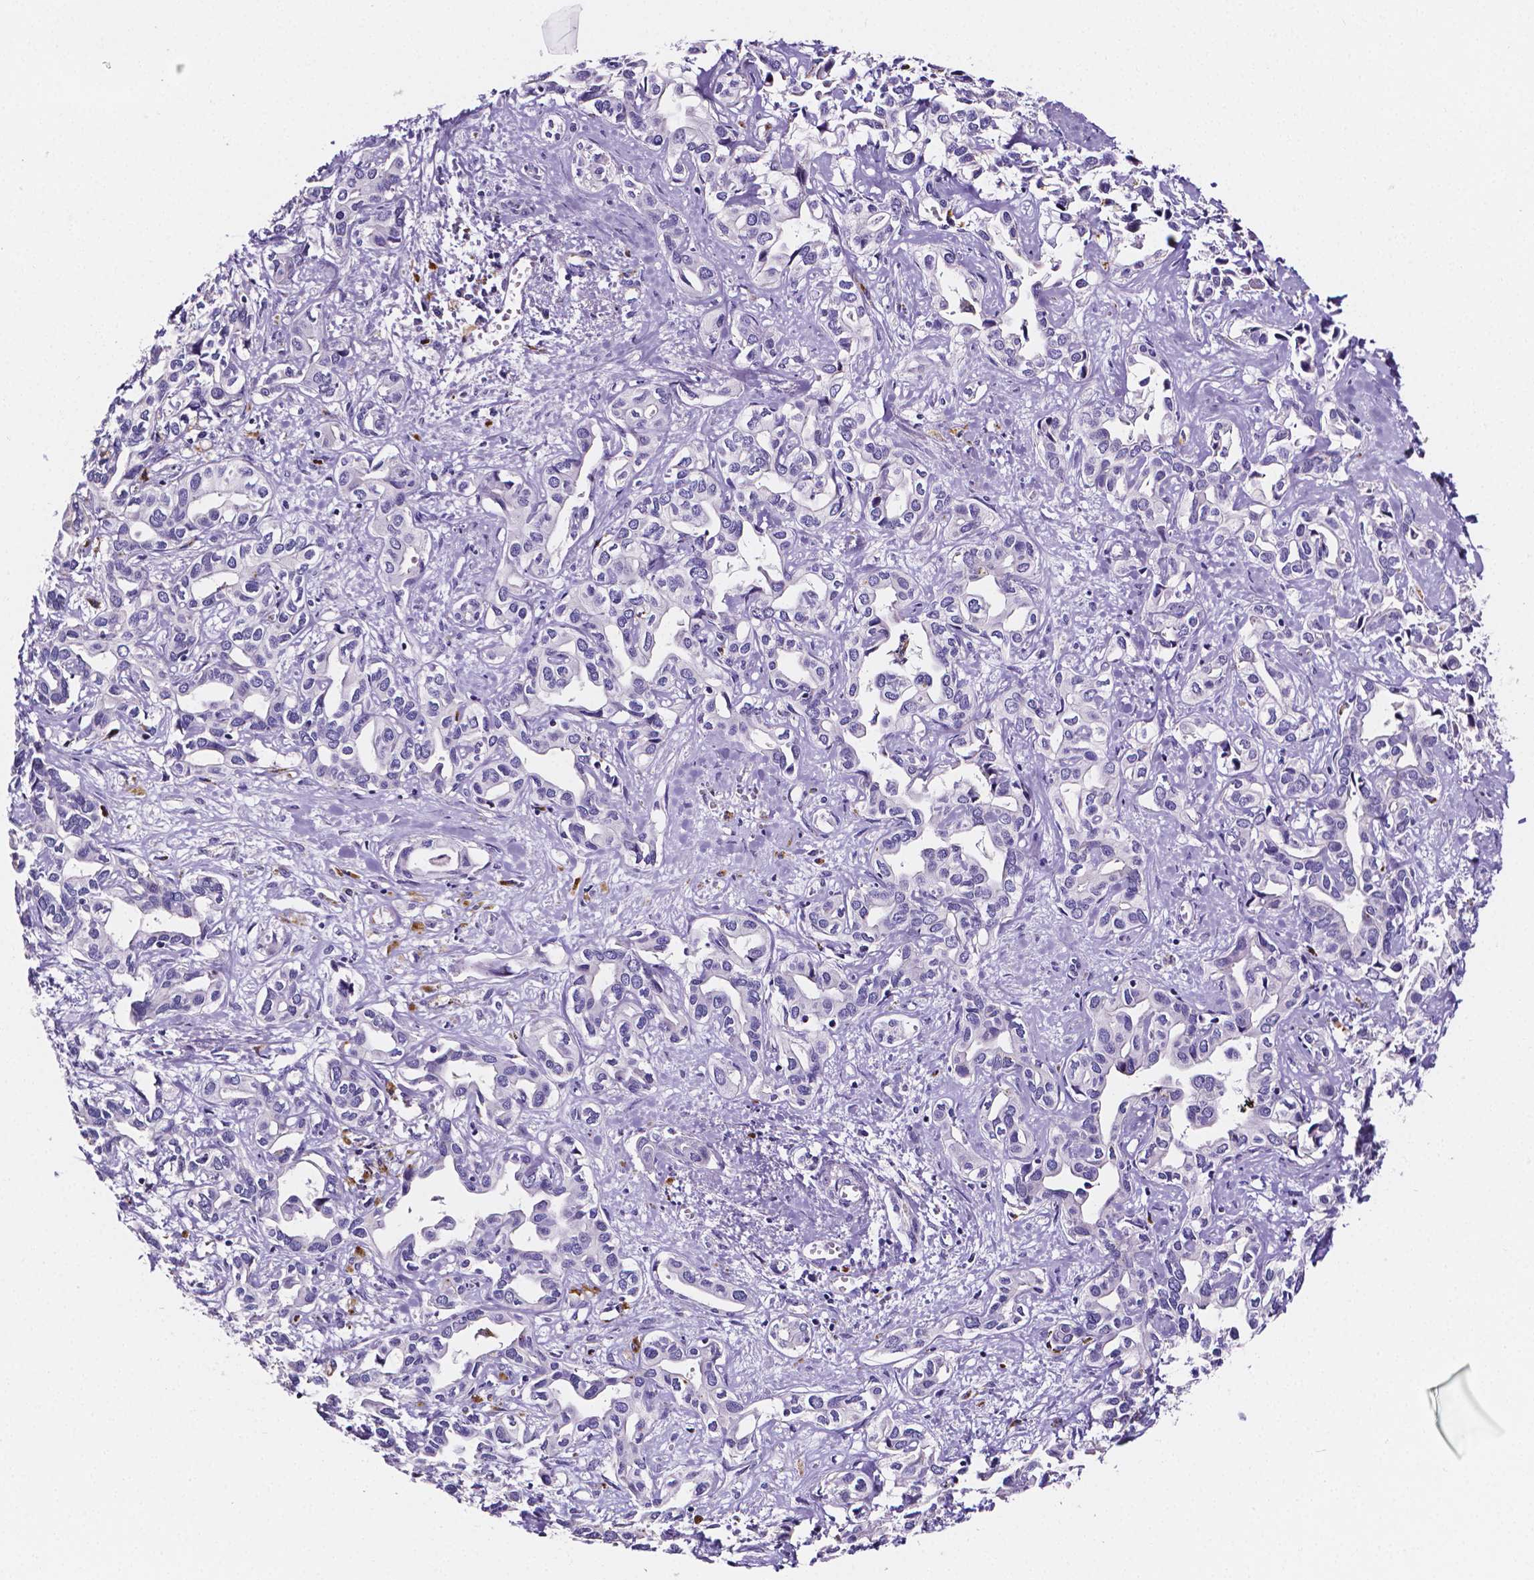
{"staining": {"intensity": "negative", "quantity": "none", "location": "none"}, "tissue": "liver cancer", "cell_type": "Tumor cells", "image_type": "cancer", "snomed": [{"axis": "morphology", "description": "Cholangiocarcinoma"}, {"axis": "topography", "description": "Liver"}], "caption": "This histopathology image is of liver cancer (cholangiocarcinoma) stained with IHC to label a protein in brown with the nuclei are counter-stained blue. There is no staining in tumor cells. The staining is performed using DAB (3,3'-diaminobenzidine) brown chromogen with nuclei counter-stained in using hematoxylin.", "gene": "NRGN", "patient": {"sex": "female", "age": 64}}